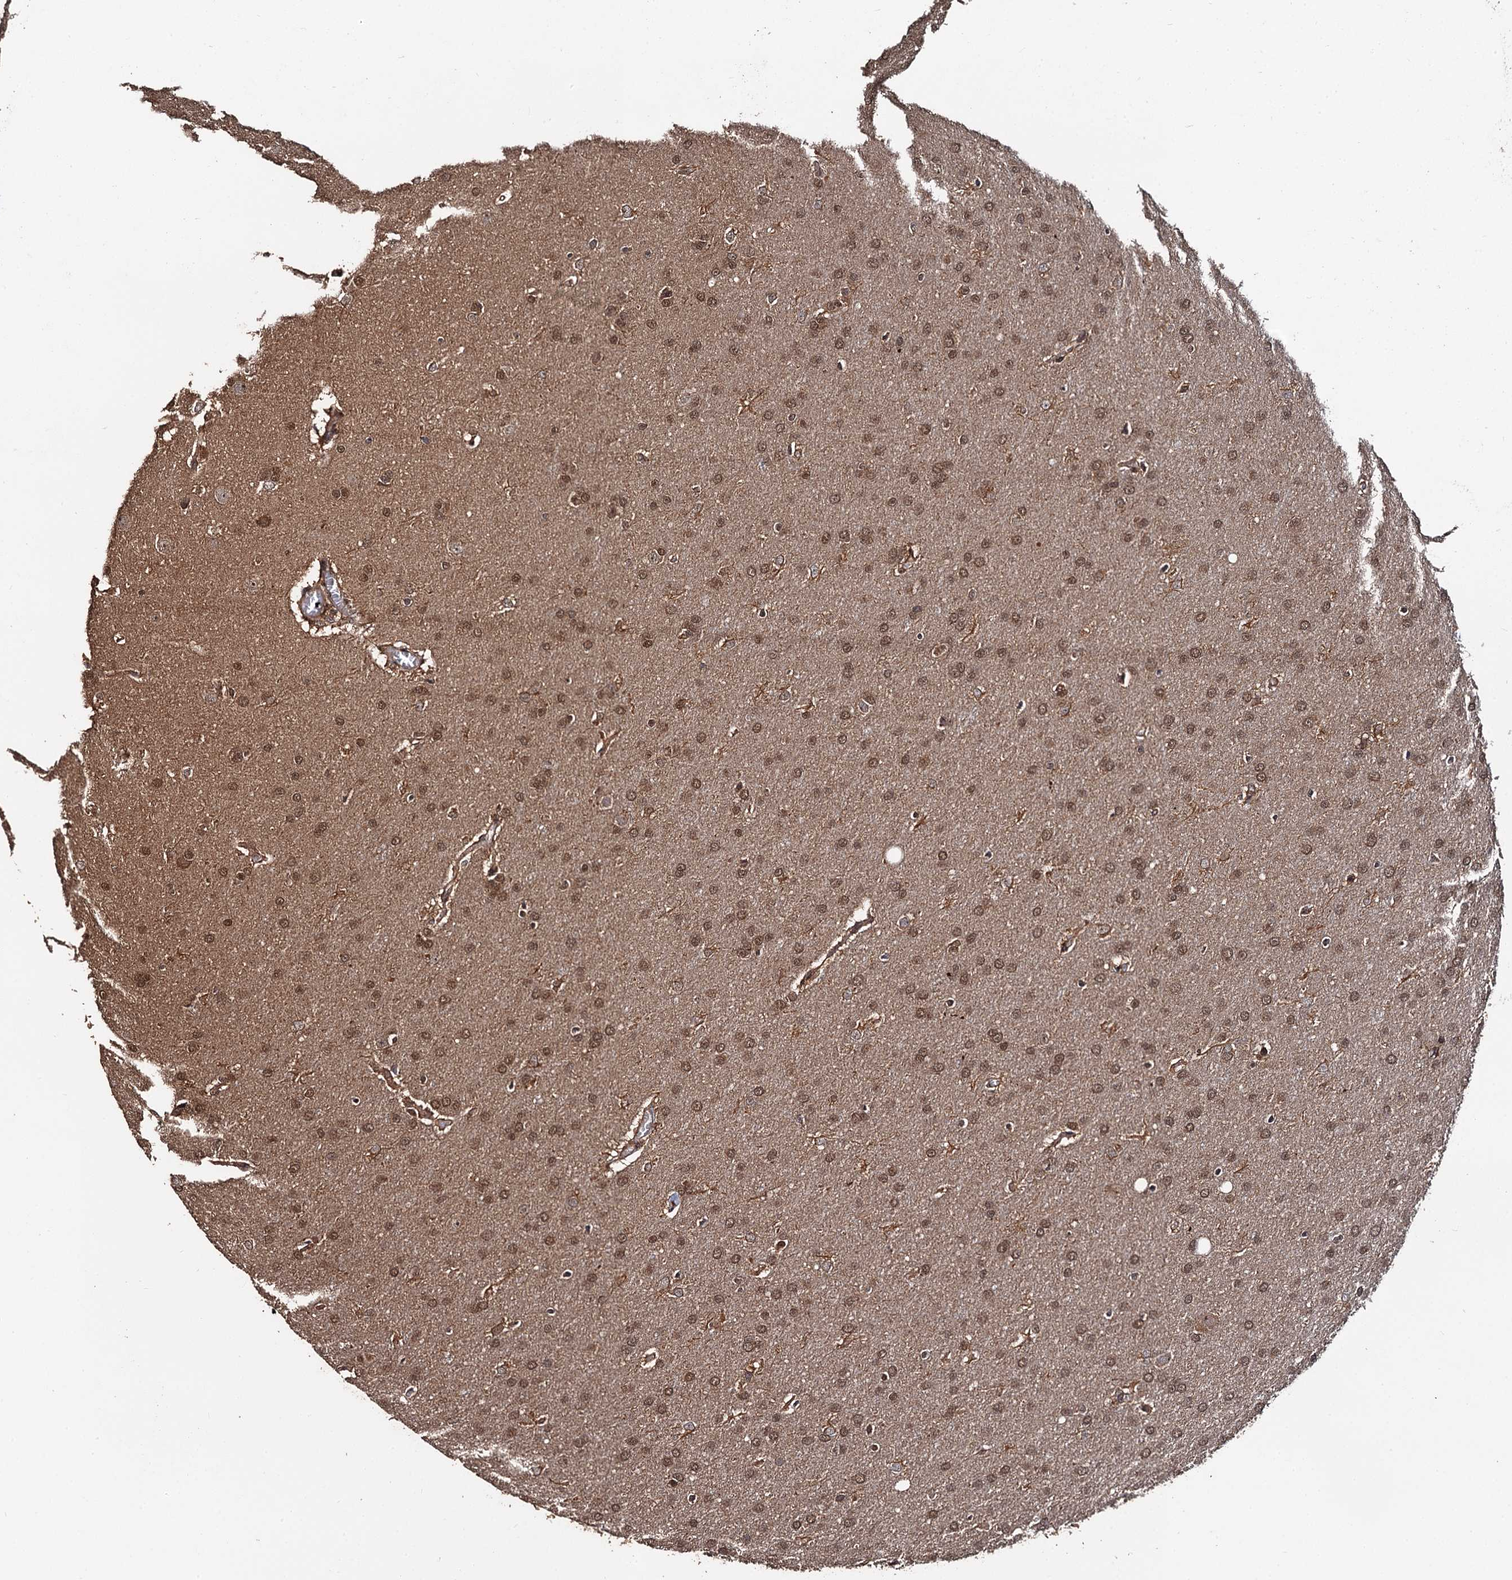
{"staining": {"intensity": "weak", "quantity": ">75%", "location": "cytoplasmic/membranous,nuclear"}, "tissue": "glioma", "cell_type": "Tumor cells", "image_type": "cancer", "snomed": [{"axis": "morphology", "description": "Glioma, malignant, Low grade"}, {"axis": "topography", "description": "Brain"}], "caption": "Weak cytoplasmic/membranous and nuclear staining for a protein is seen in about >75% of tumor cells of malignant glioma (low-grade) using immunohistochemistry.", "gene": "MIER2", "patient": {"sex": "female", "age": 32}}